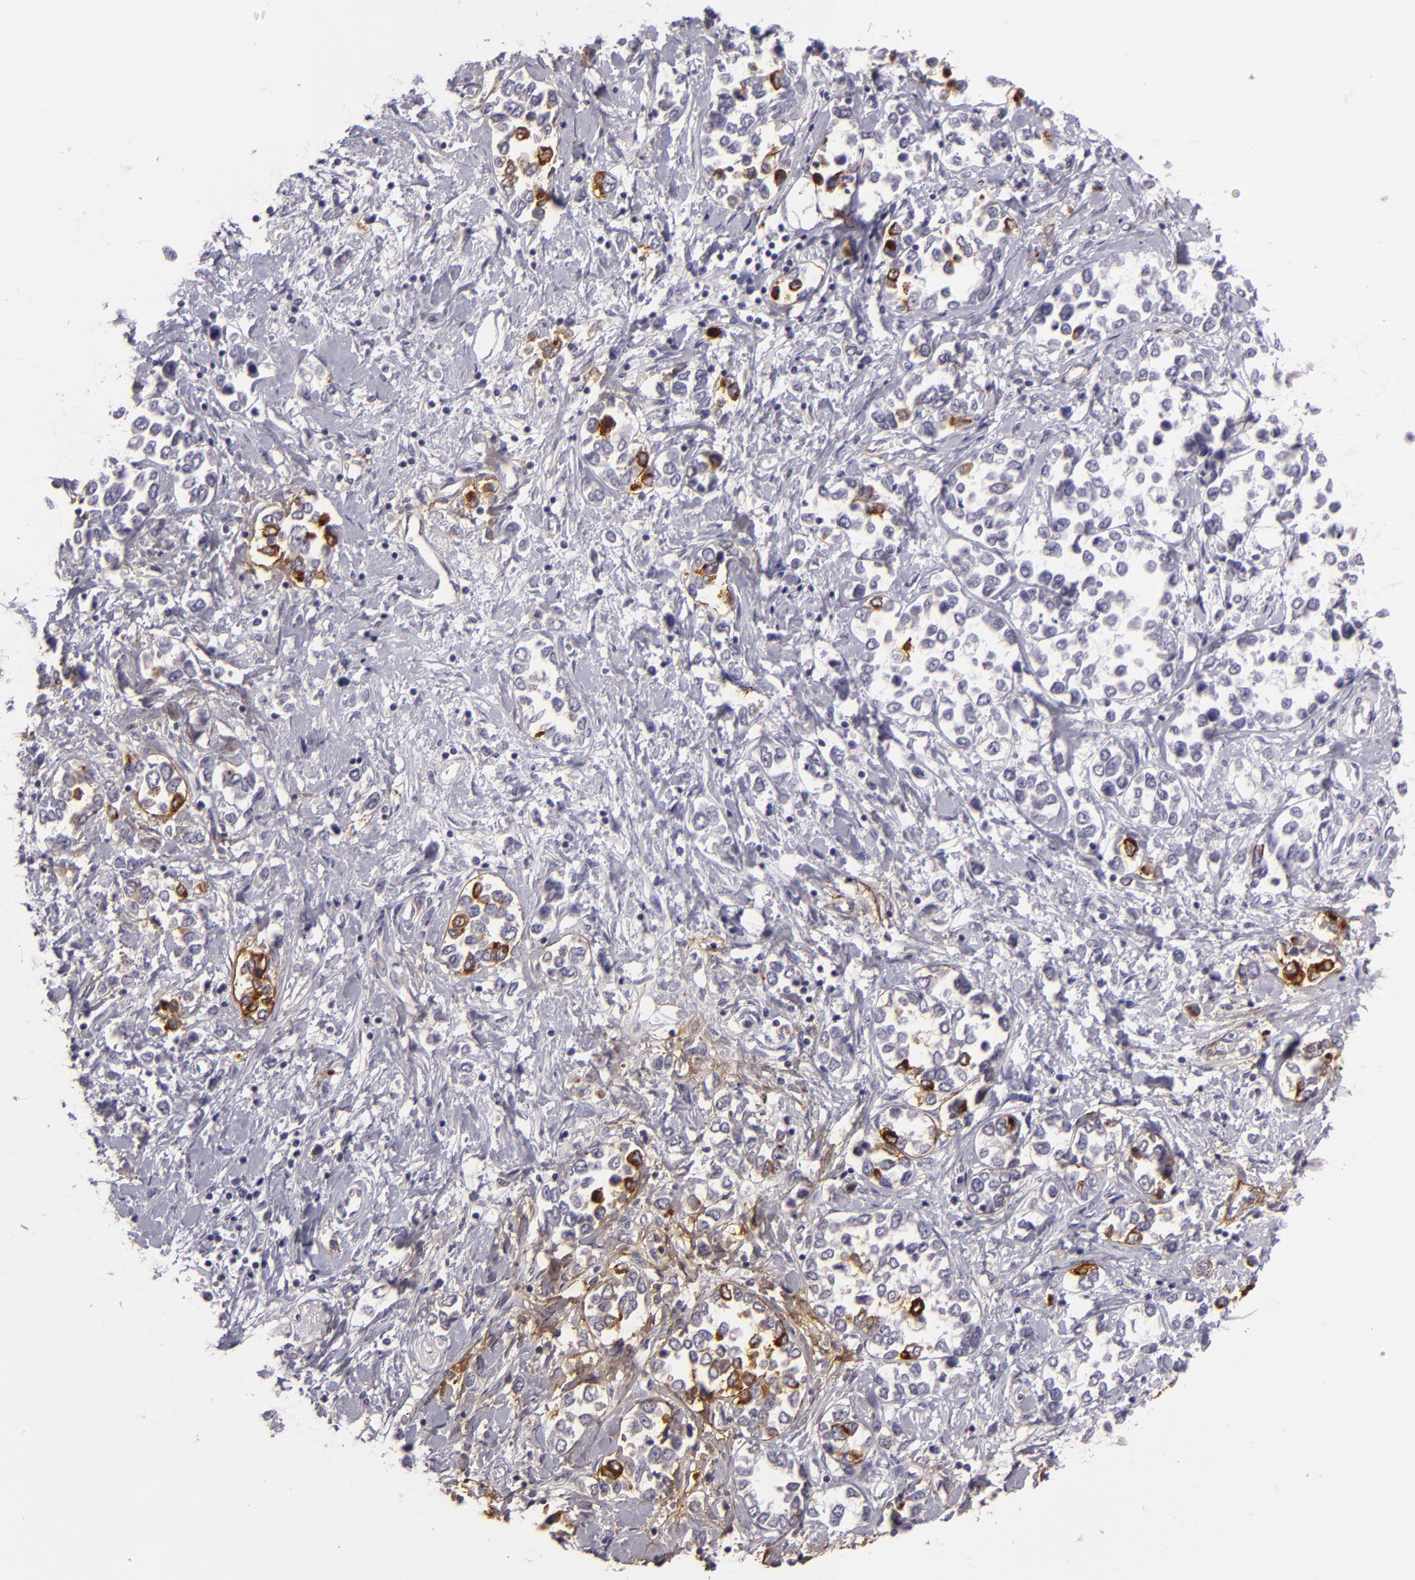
{"staining": {"intensity": "moderate", "quantity": ">75%", "location": "cytoplasmic/membranous"}, "tissue": "stomach cancer", "cell_type": "Tumor cells", "image_type": "cancer", "snomed": [{"axis": "morphology", "description": "Adenocarcinoma, NOS"}, {"axis": "topography", "description": "Stomach, upper"}], "caption": "Protein analysis of stomach cancer (adenocarcinoma) tissue demonstrates moderate cytoplasmic/membranous positivity in approximately >75% of tumor cells.", "gene": "EGFL6", "patient": {"sex": "male", "age": 76}}